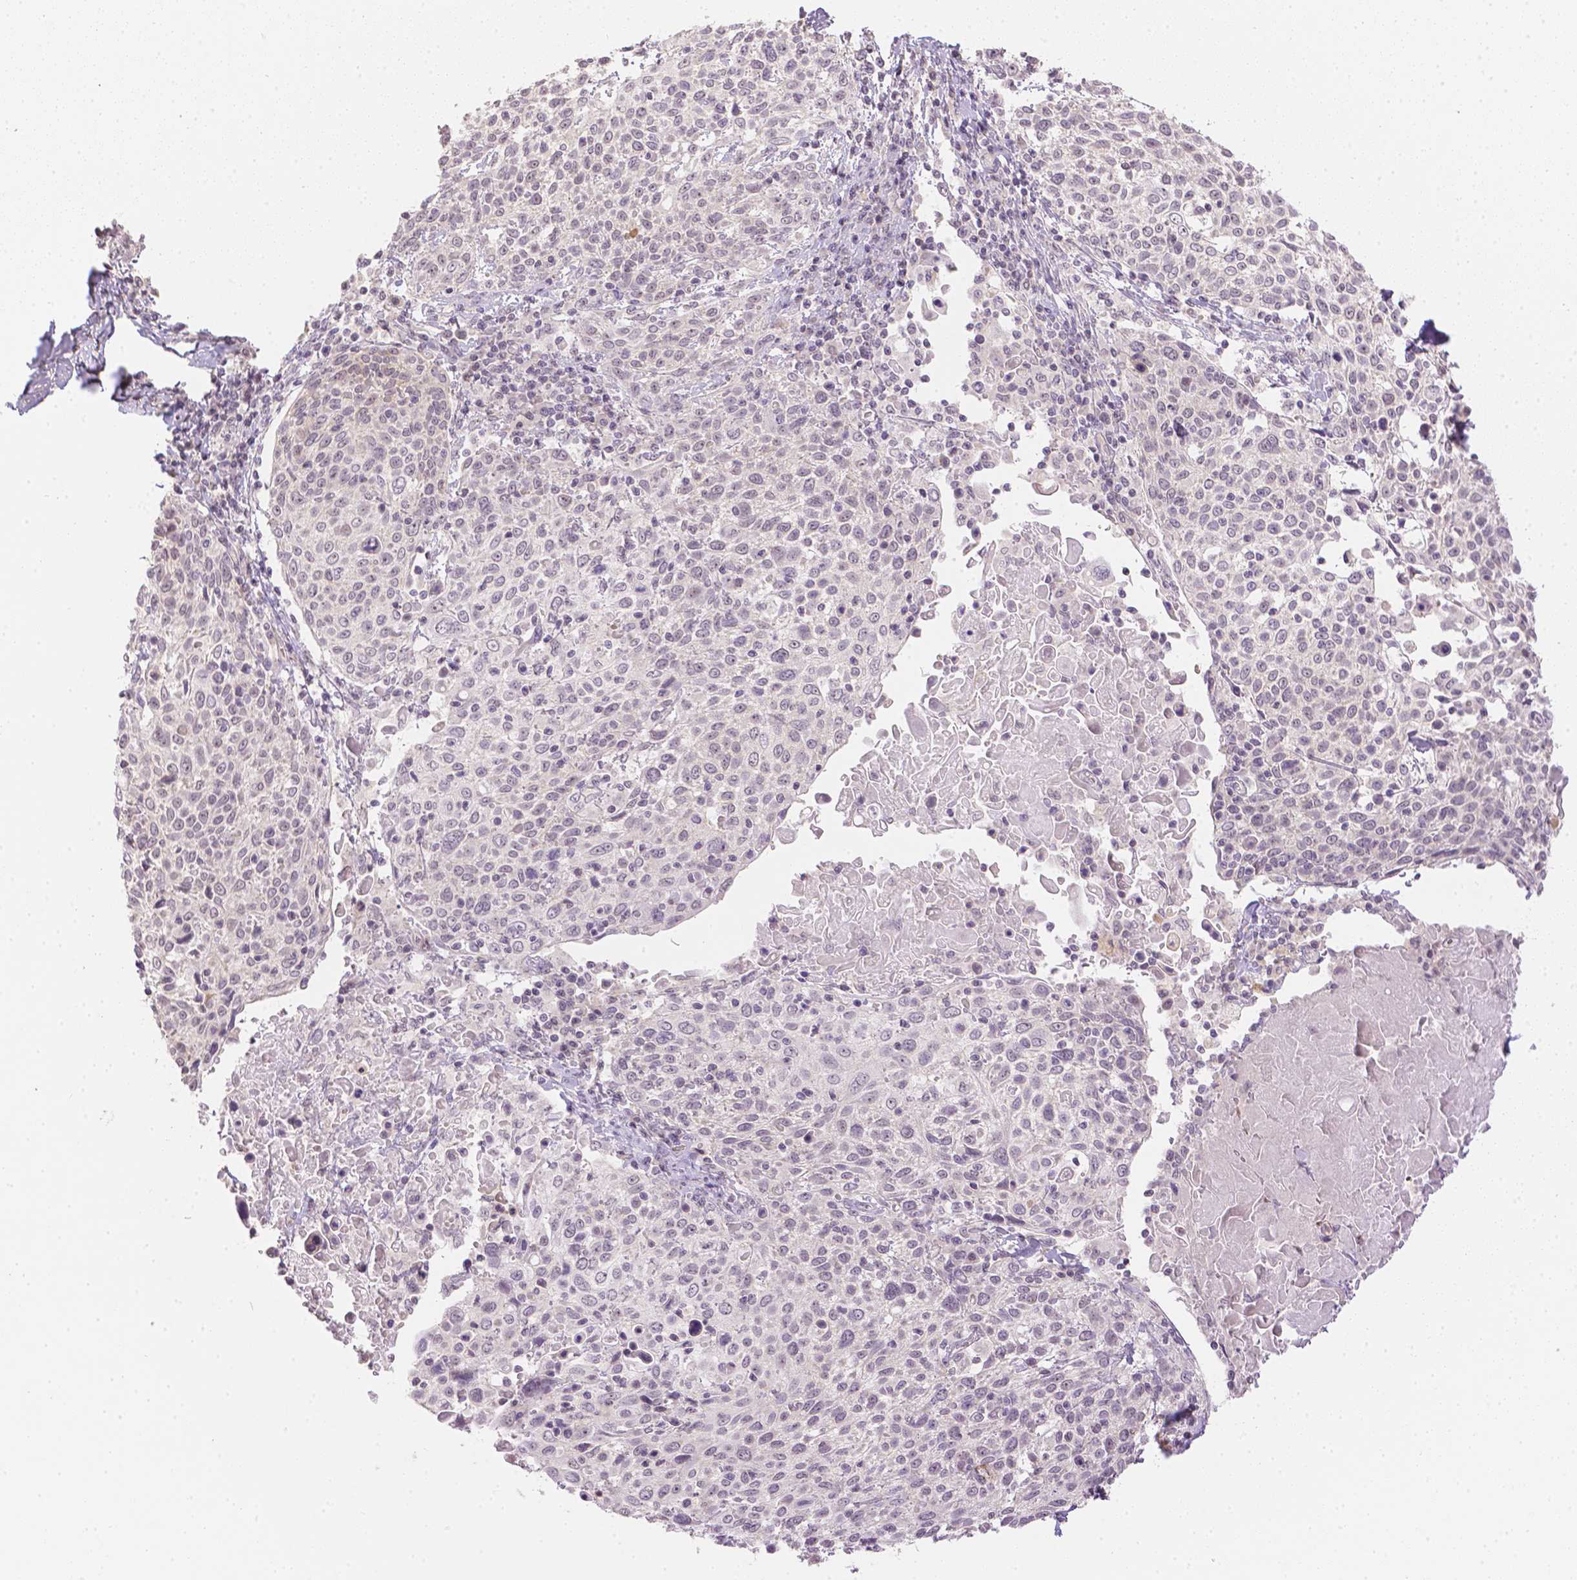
{"staining": {"intensity": "negative", "quantity": "none", "location": "none"}, "tissue": "cervical cancer", "cell_type": "Tumor cells", "image_type": "cancer", "snomed": [{"axis": "morphology", "description": "Squamous cell carcinoma, NOS"}, {"axis": "topography", "description": "Cervix"}], "caption": "Tumor cells show no significant staining in cervical cancer.", "gene": "ZNF280B", "patient": {"sex": "female", "age": 61}}